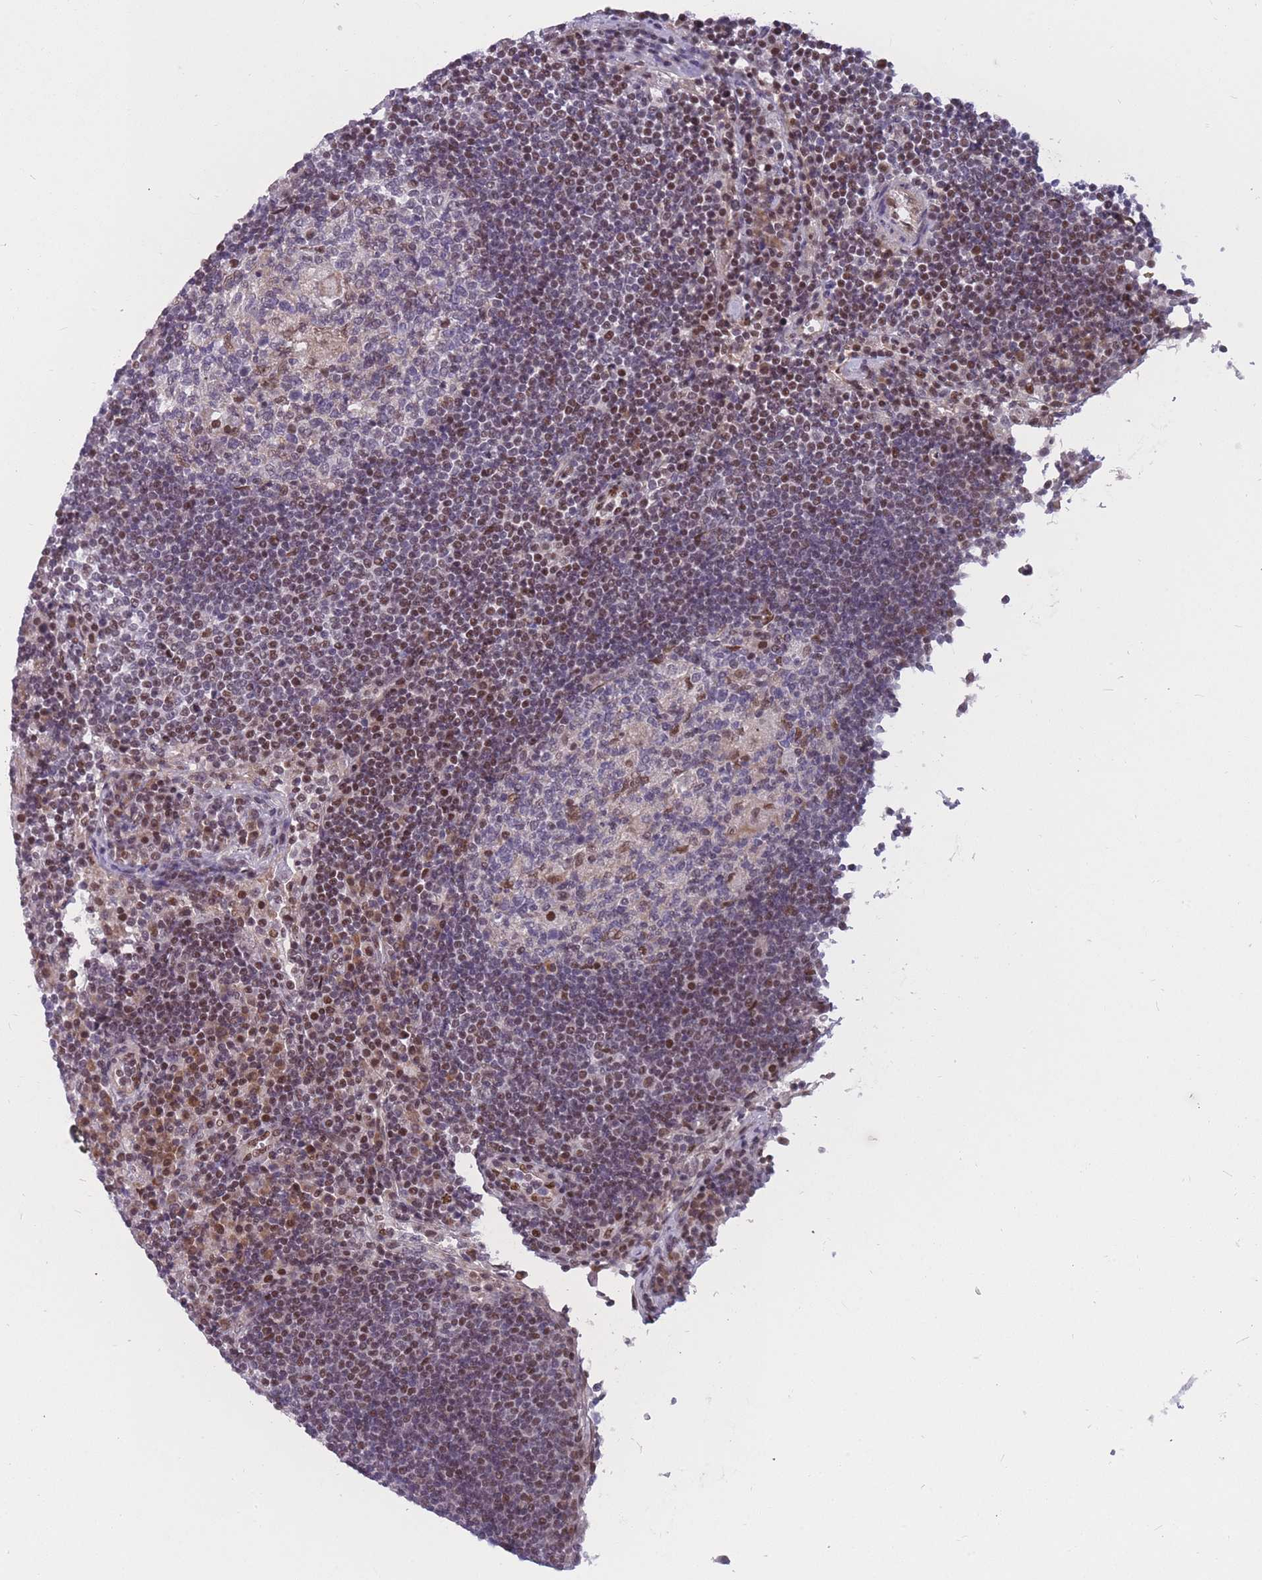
{"staining": {"intensity": "moderate", "quantity": "<25%", "location": "nuclear"}, "tissue": "lymph node", "cell_type": "Germinal center cells", "image_type": "normal", "snomed": [{"axis": "morphology", "description": "Normal tissue, NOS"}, {"axis": "topography", "description": "Lymph node"}], "caption": "Protein staining by immunohistochemistry reveals moderate nuclear expression in about <25% of germinal center cells in unremarkable lymph node. (DAB (3,3'-diaminobenzidine) IHC with brightfield microscopy, high magnification).", "gene": "BCL9L", "patient": {"sex": "female", "age": 53}}